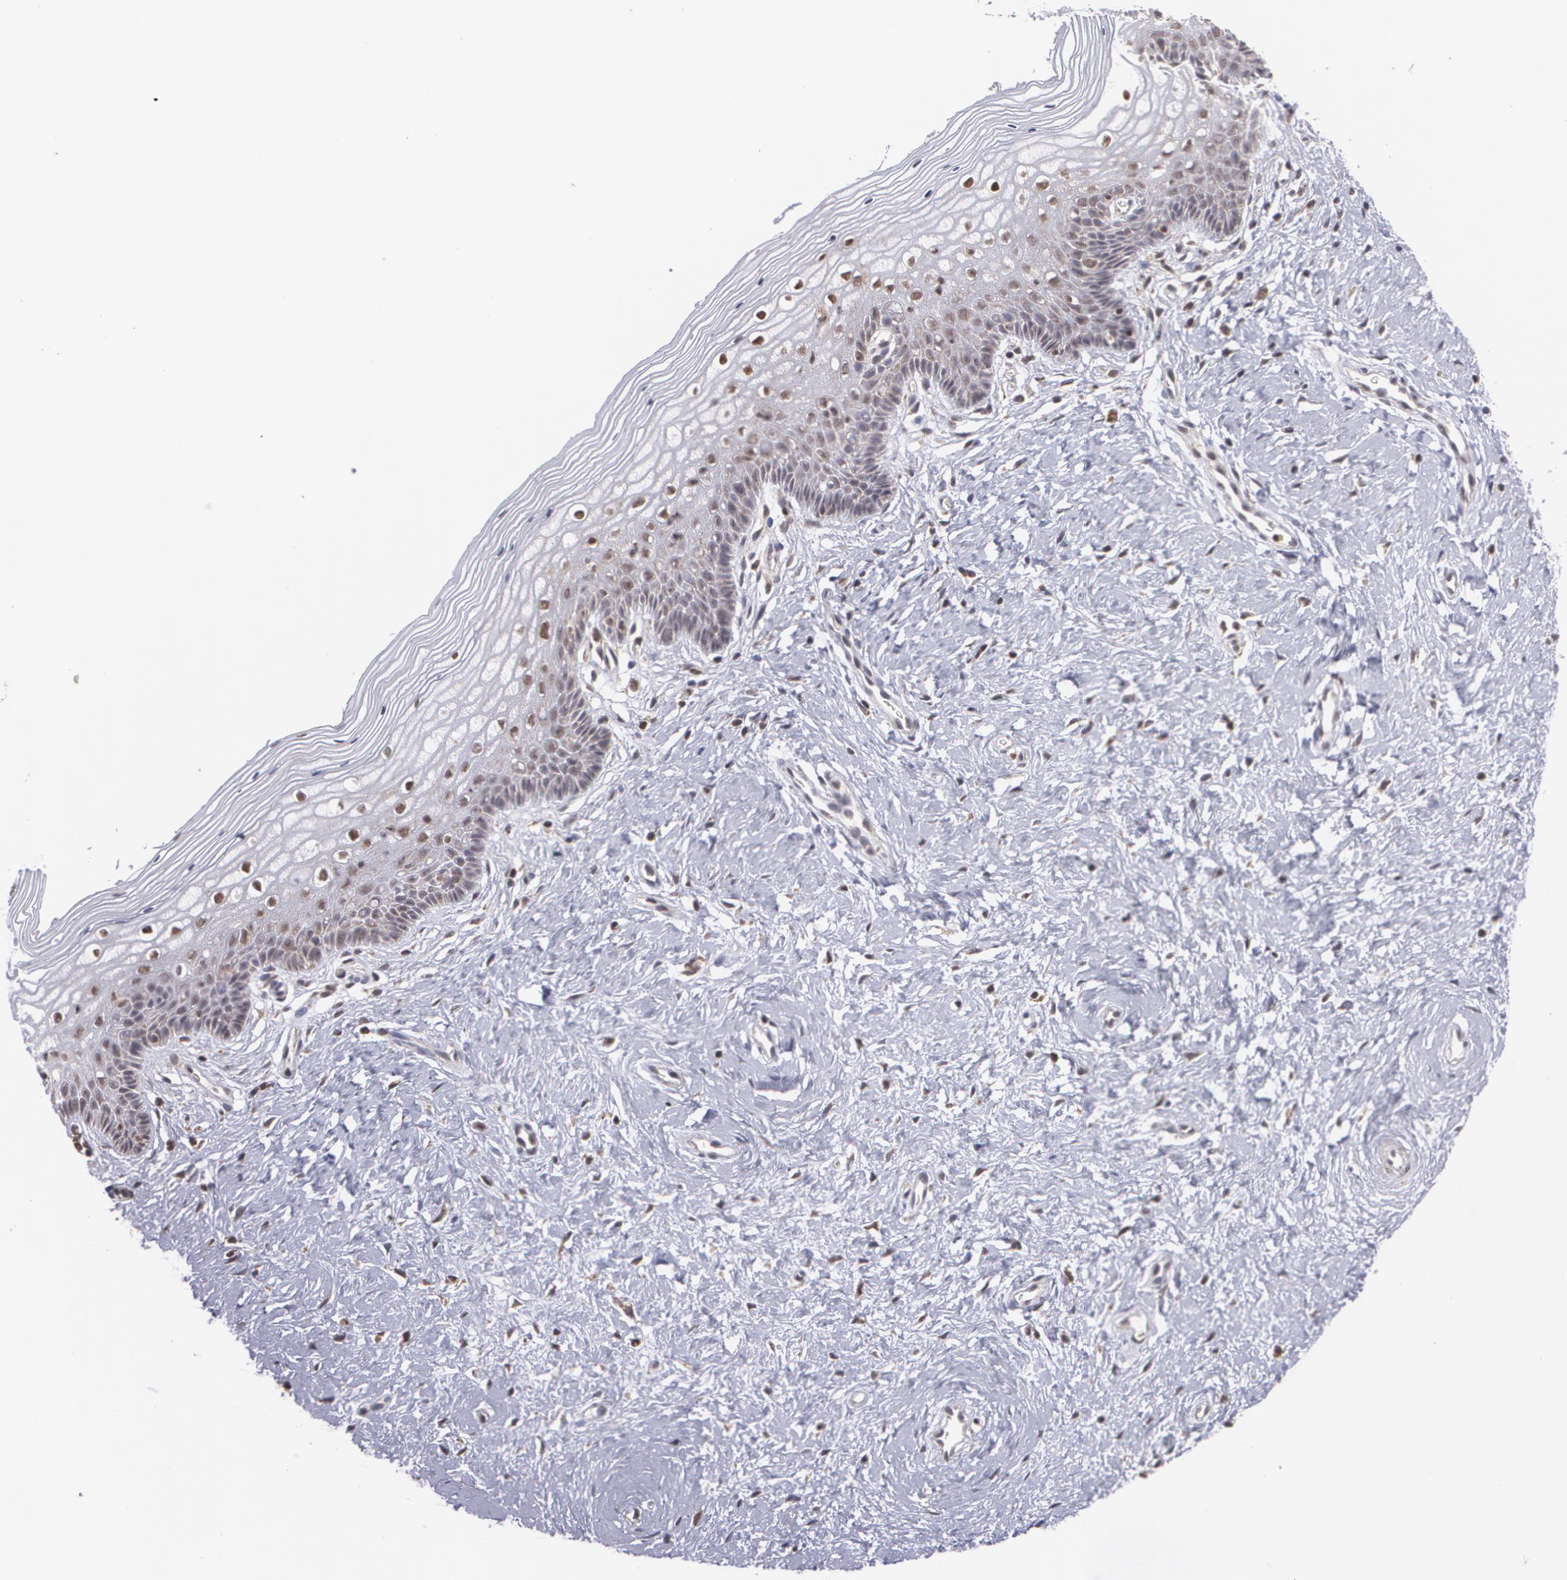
{"staining": {"intensity": "weak", "quantity": ">75%", "location": "nuclear"}, "tissue": "vagina", "cell_type": "Squamous epithelial cells", "image_type": "normal", "snomed": [{"axis": "morphology", "description": "Normal tissue, NOS"}, {"axis": "topography", "description": "Vagina"}], "caption": "Immunohistochemistry (IHC) photomicrograph of unremarkable vagina stained for a protein (brown), which reveals low levels of weak nuclear staining in about >75% of squamous epithelial cells.", "gene": "MXD1", "patient": {"sex": "female", "age": 46}}